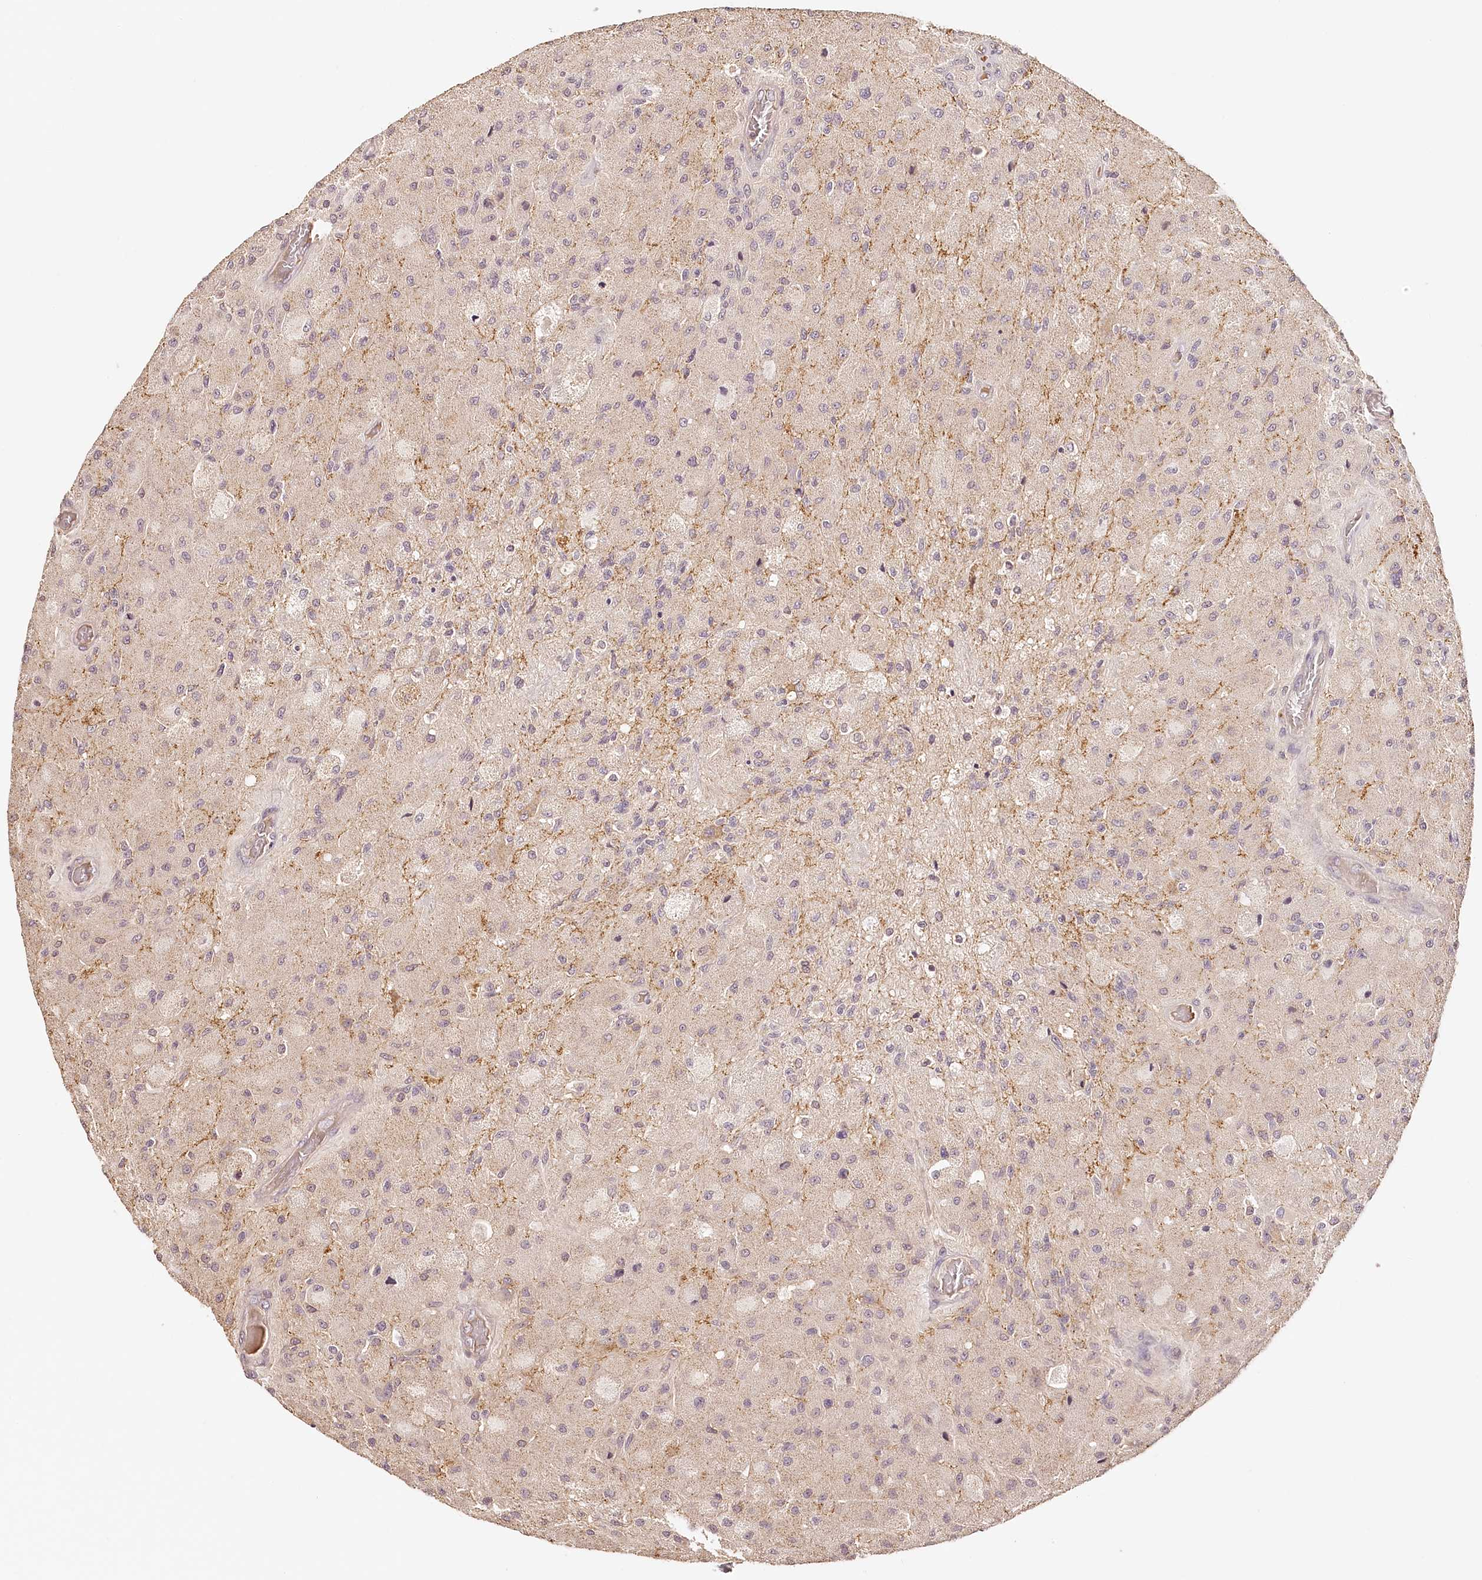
{"staining": {"intensity": "negative", "quantity": "none", "location": "none"}, "tissue": "glioma", "cell_type": "Tumor cells", "image_type": "cancer", "snomed": [{"axis": "morphology", "description": "Normal tissue, NOS"}, {"axis": "morphology", "description": "Glioma, malignant, High grade"}, {"axis": "topography", "description": "Cerebral cortex"}], "caption": "IHC of malignant glioma (high-grade) reveals no expression in tumor cells. (Stains: DAB immunohistochemistry (IHC) with hematoxylin counter stain, Microscopy: brightfield microscopy at high magnification).", "gene": "SYNGR1", "patient": {"sex": "male", "age": 77}}